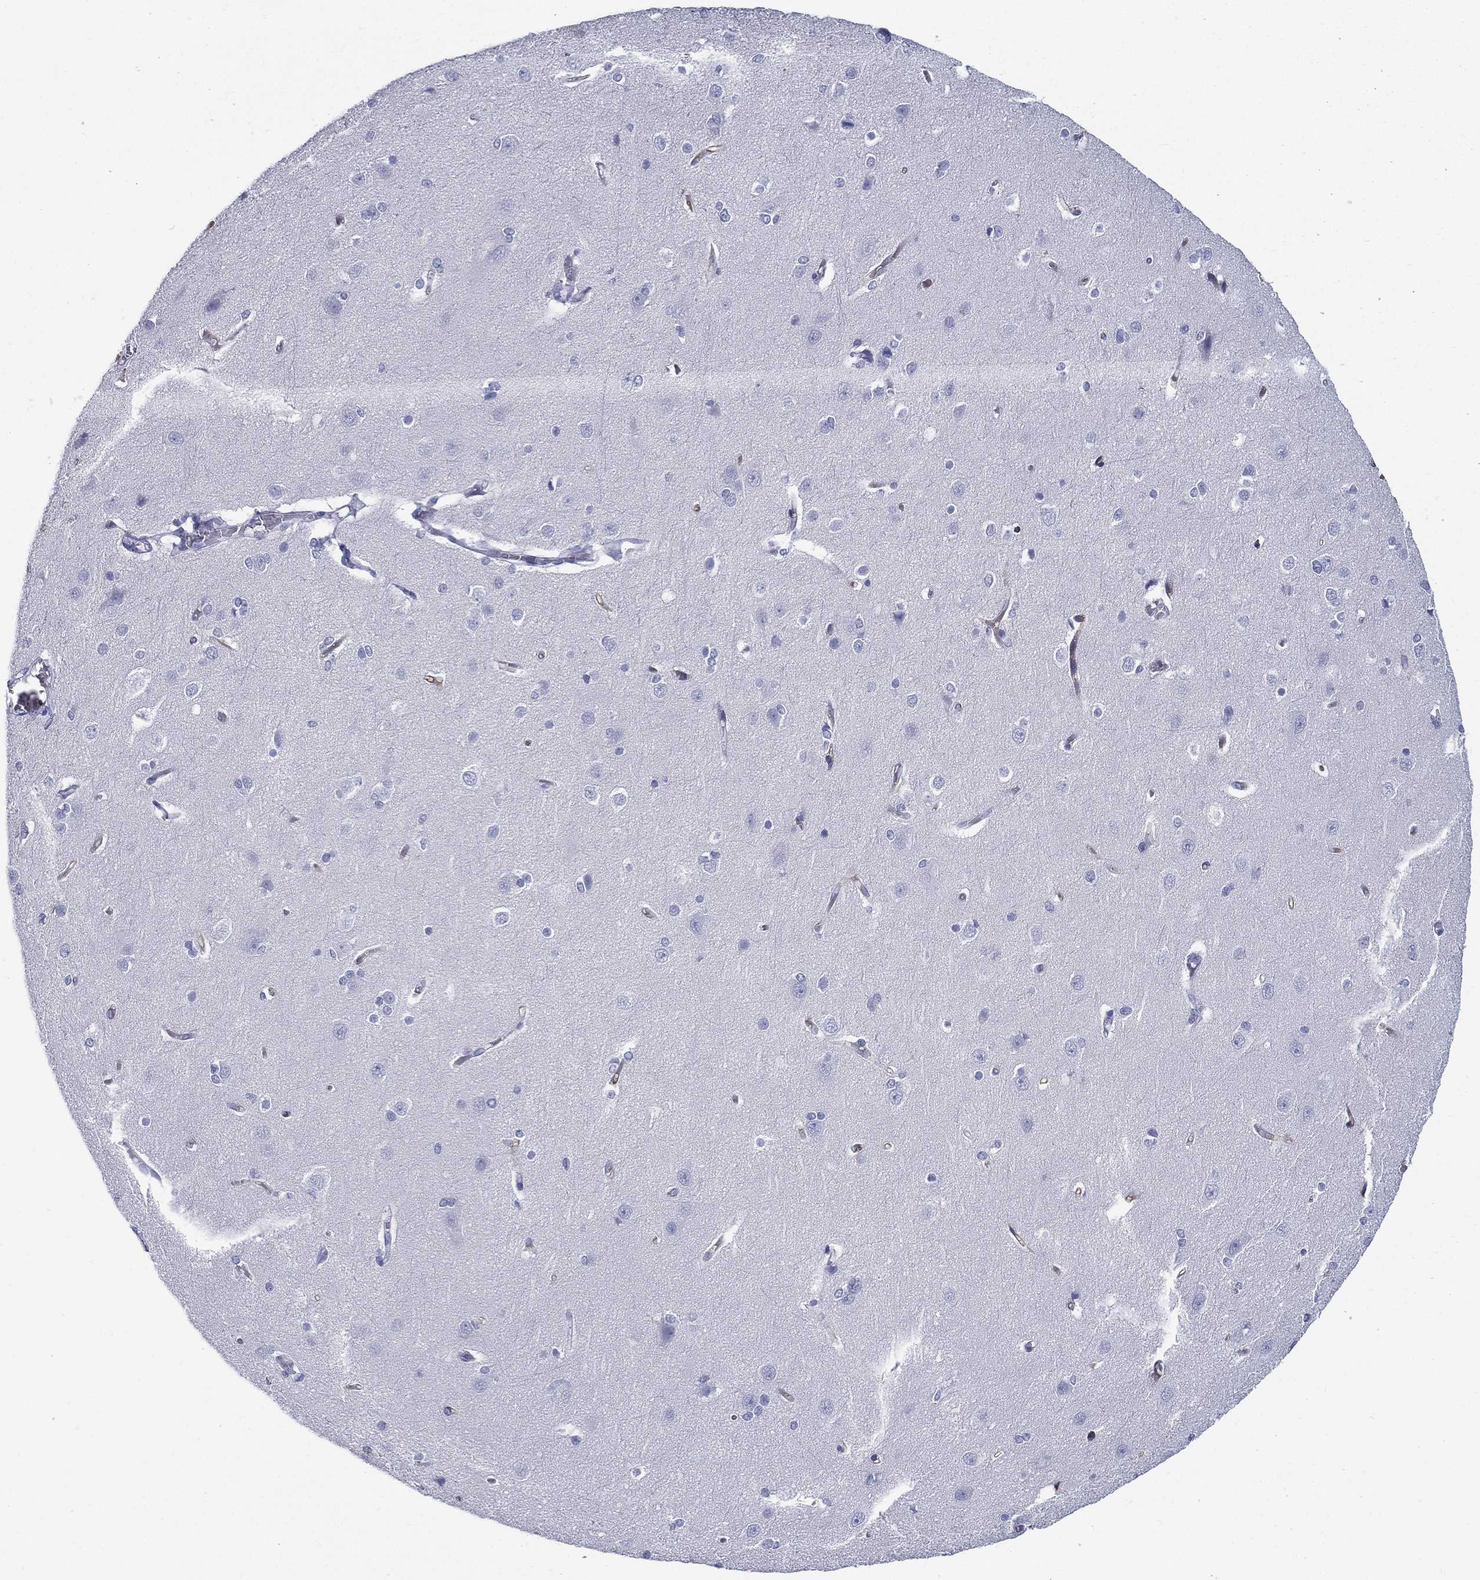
{"staining": {"intensity": "negative", "quantity": "none", "location": "none"}, "tissue": "cerebral cortex", "cell_type": "Endothelial cells", "image_type": "normal", "snomed": [{"axis": "morphology", "description": "Normal tissue, NOS"}, {"axis": "topography", "description": "Cerebral cortex"}], "caption": "The histopathology image exhibits no significant expression in endothelial cells of cerebral cortex.", "gene": "RSPH4A", "patient": {"sex": "male", "age": 37}}